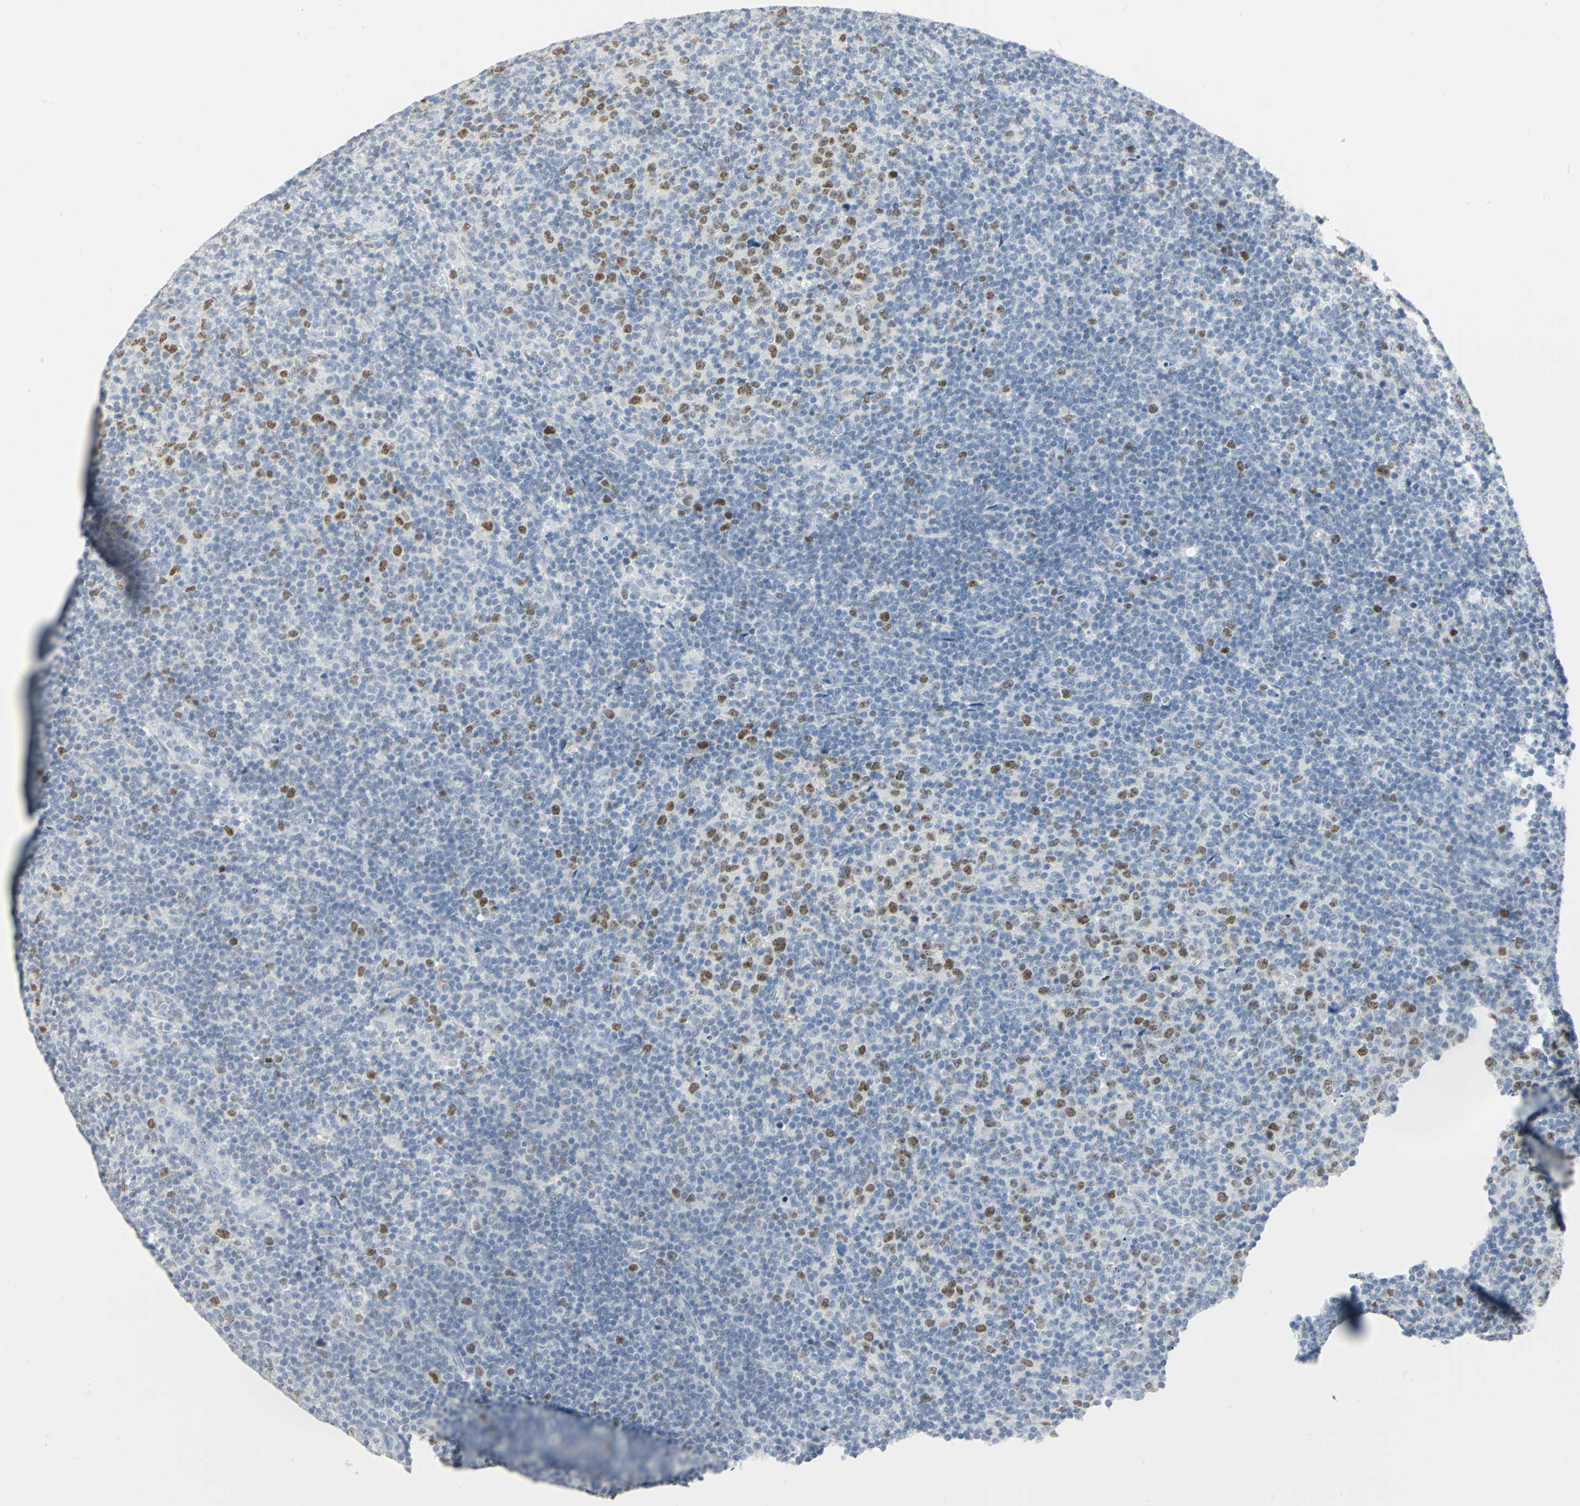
{"staining": {"intensity": "strong", "quantity": "<25%", "location": "nuclear"}, "tissue": "lymphoma", "cell_type": "Tumor cells", "image_type": "cancer", "snomed": [{"axis": "morphology", "description": "Malignant lymphoma, non-Hodgkin's type, Low grade"}, {"axis": "topography", "description": "Lymph node"}], "caption": "Human lymphoma stained for a protein (brown) exhibits strong nuclear positive positivity in about <25% of tumor cells.", "gene": "HELLS", "patient": {"sex": "male", "age": 70}}